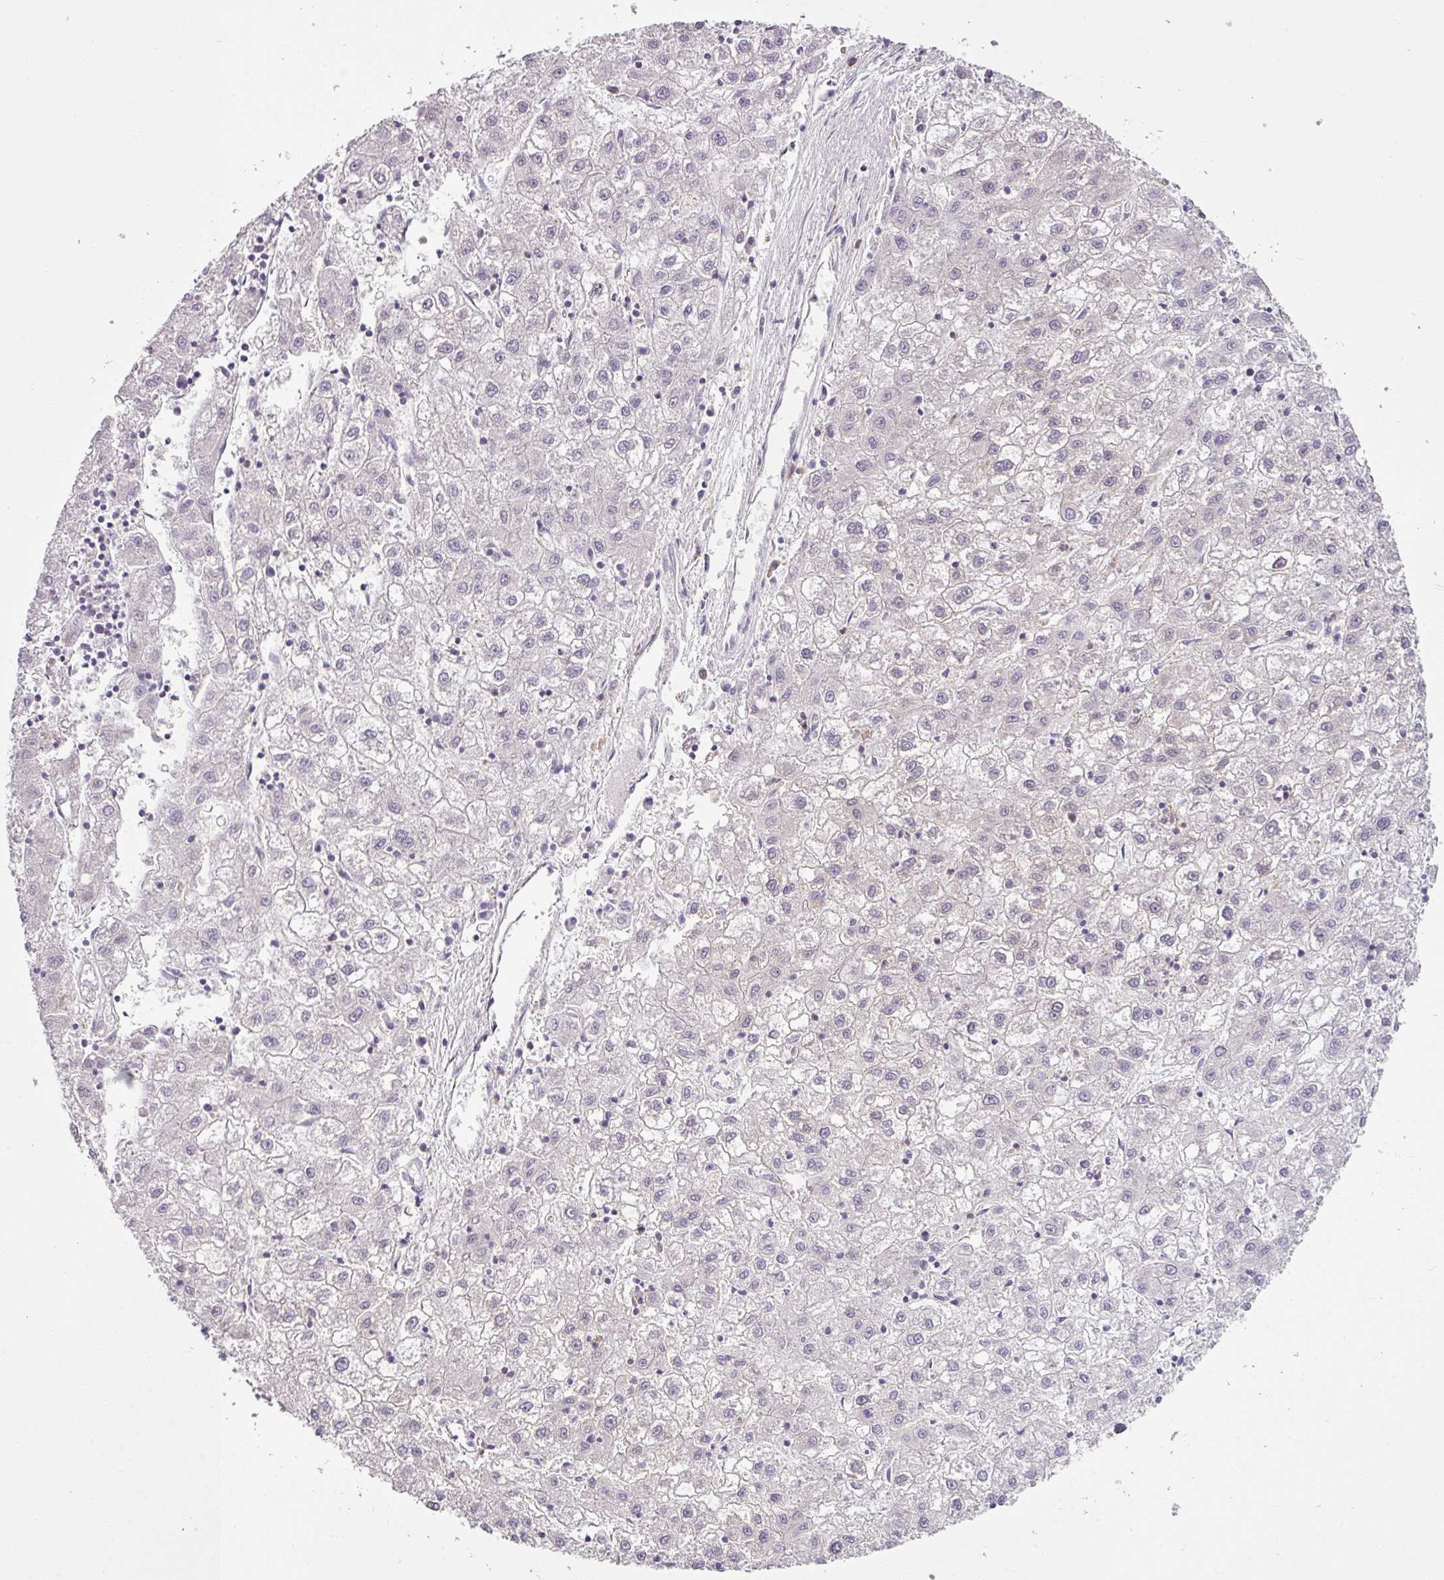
{"staining": {"intensity": "negative", "quantity": "none", "location": "none"}, "tissue": "liver cancer", "cell_type": "Tumor cells", "image_type": "cancer", "snomed": [{"axis": "morphology", "description": "Carcinoma, Hepatocellular, NOS"}, {"axis": "topography", "description": "Liver"}], "caption": "Histopathology image shows no protein positivity in tumor cells of liver cancer (hepatocellular carcinoma) tissue.", "gene": "DERPC", "patient": {"sex": "male", "age": 72}}